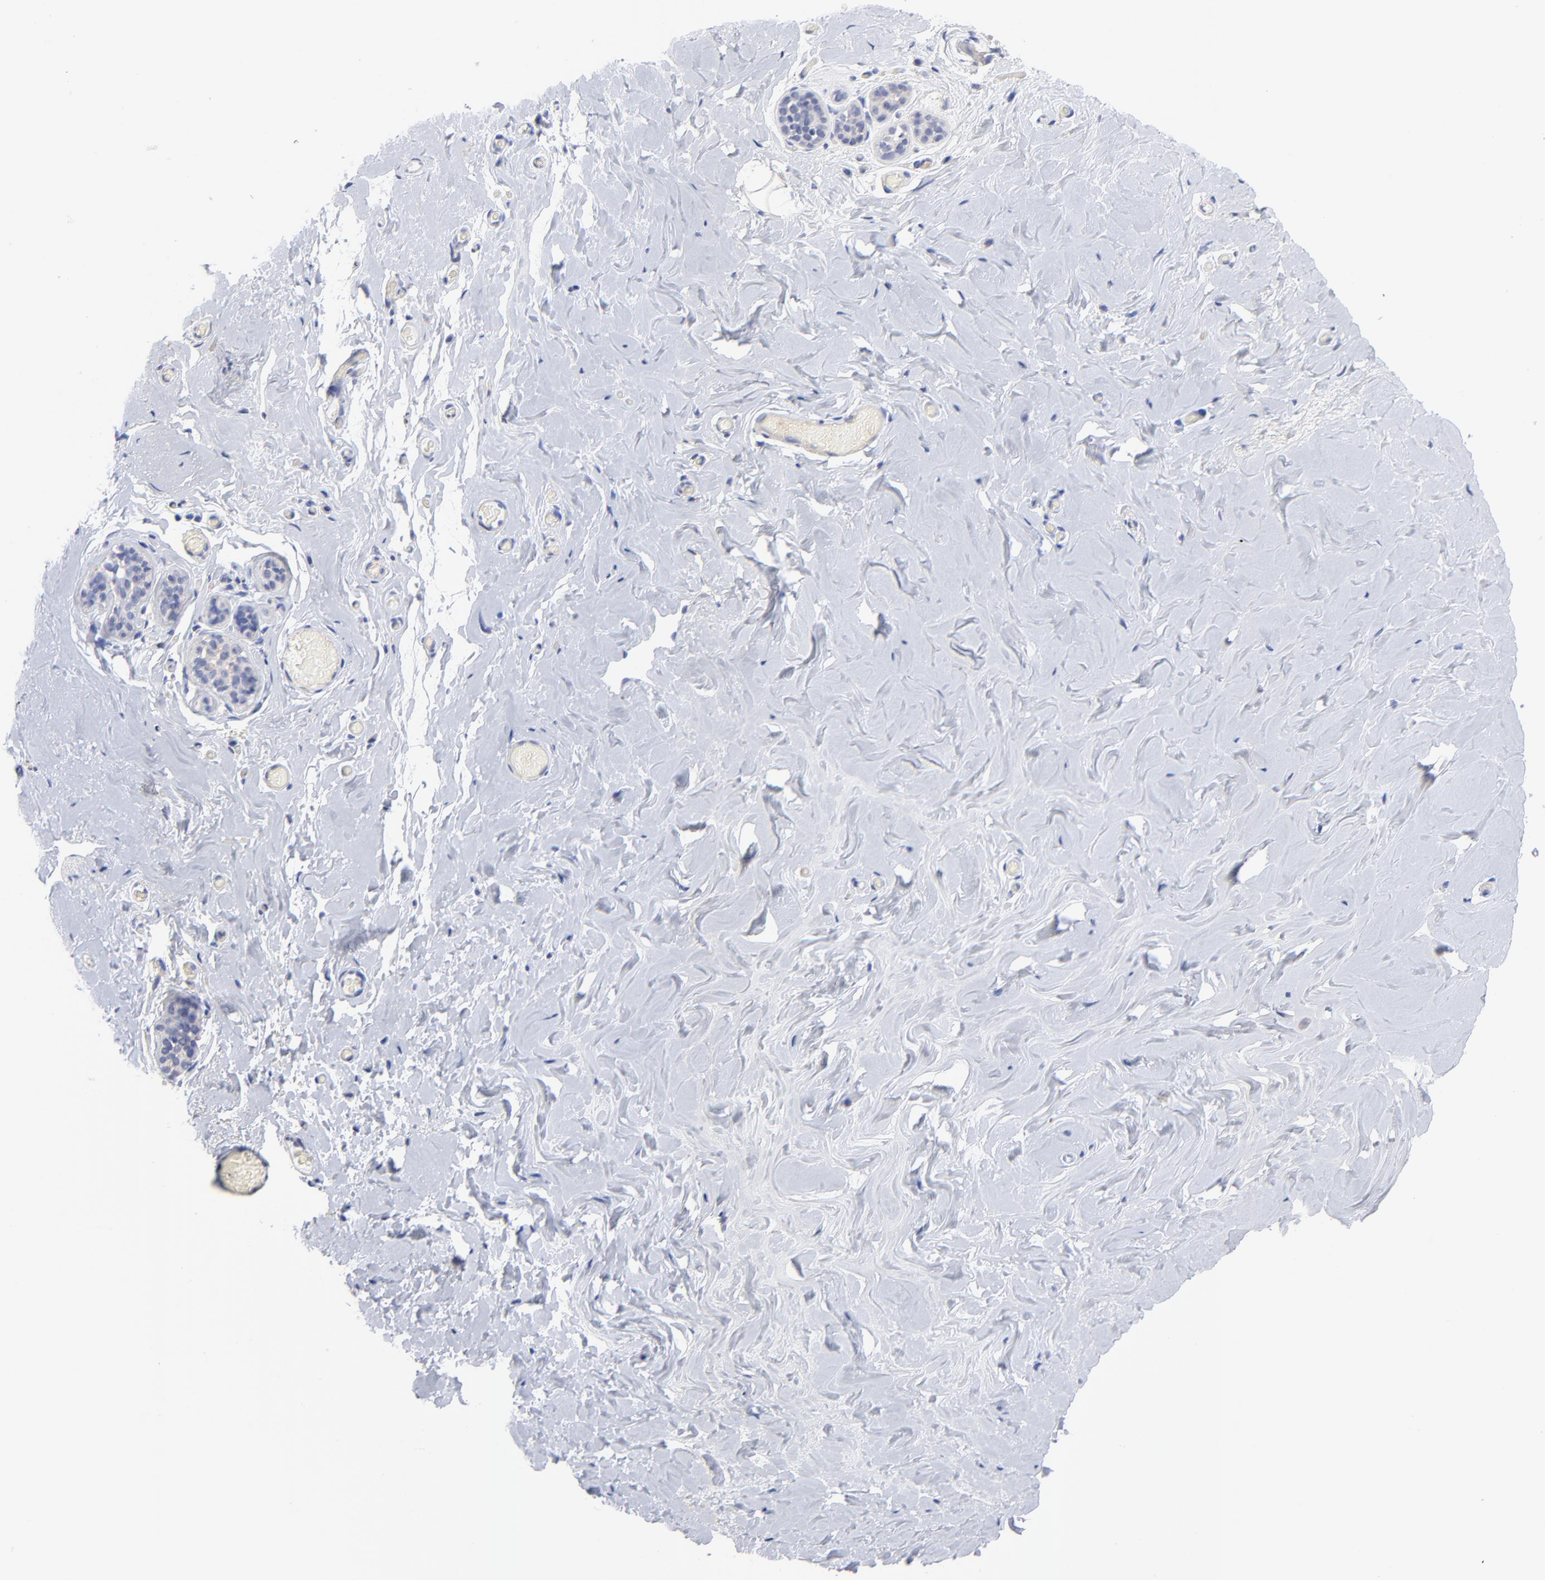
{"staining": {"intensity": "negative", "quantity": "none", "location": "none"}, "tissue": "breast", "cell_type": "Adipocytes", "image_type": "normal", "snomed": [{"axis": "morphology", "description": "Normal tissue, NOS"}, {"axis": "topography", "description": "Breast"}], "caption": "A photomicrograph of breast stained for a protein demonstrates no brown staining in adipocytes. (Brightfield microscopy of DAB (3,3'-diaminobenzidine) IHC at high magnification).", "gene": "ASL", "patient": {"sex": "female", "age": 75}}